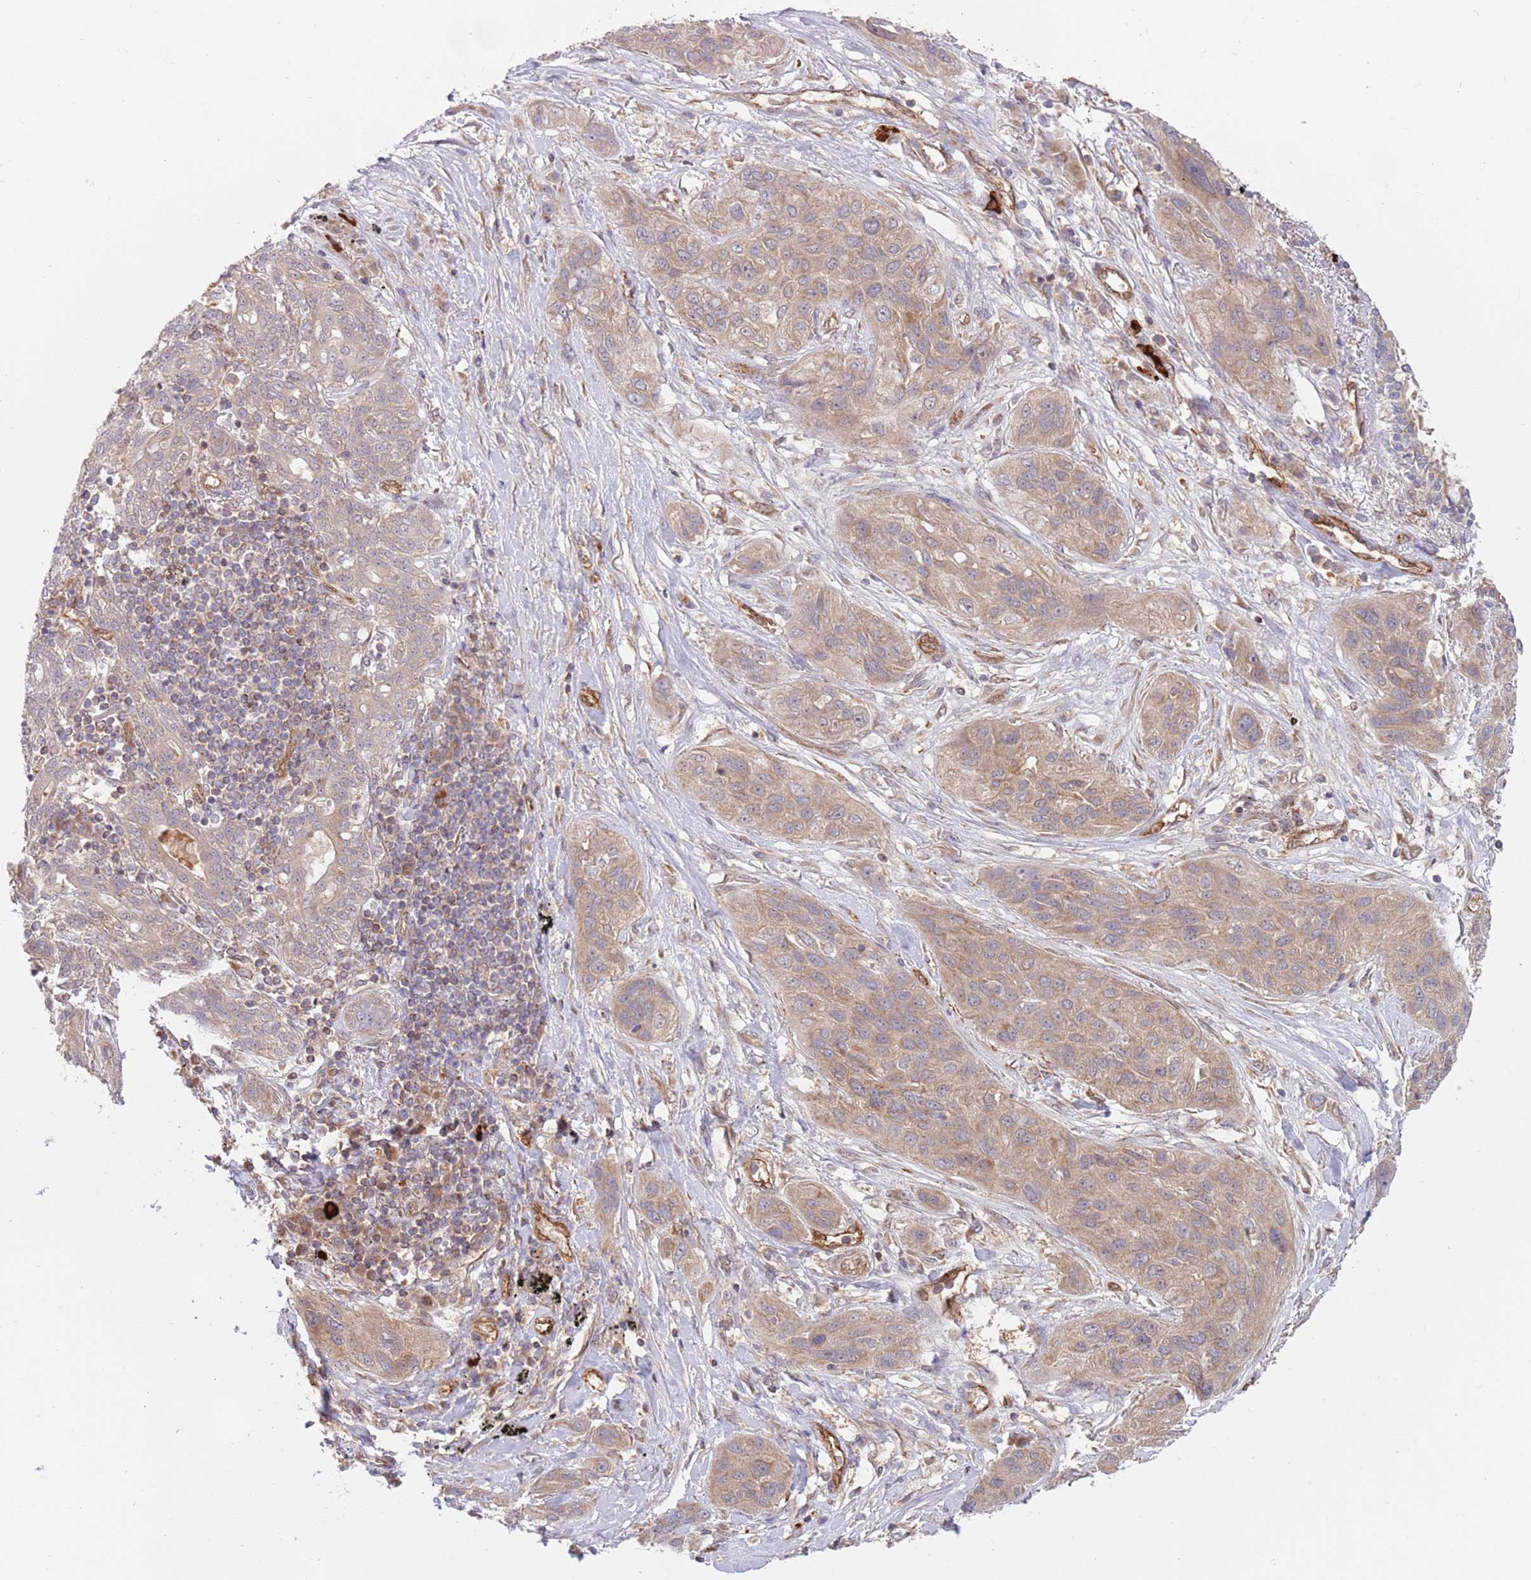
{"staining": {"intensity": "weak", "quantity": ">75%", "location": "cytoplasmic/membranous"}, "tissue": "lung cancer", "cell_type": "Tumor cells", "image_type": "cancer", "snomed": [{"axis": "morphology", "description": "Squamous cell carcinoma, NOS"}, {"axis": "topography", "description": "Lung"}], "caption": "Immunohistochemistry micrograph of neoplastic tissue: lung cancer (squamous cell carcinoma) stained using immunohistochemistry (IHC) displays low levels of weak protein expression localized specifically in the cytoplasmic/membranous of tumor cells, appearing as a cytoplasmic/membranous brown color.", "gene": "GUK1", "patient": {"sex": "female", "age": 70}}